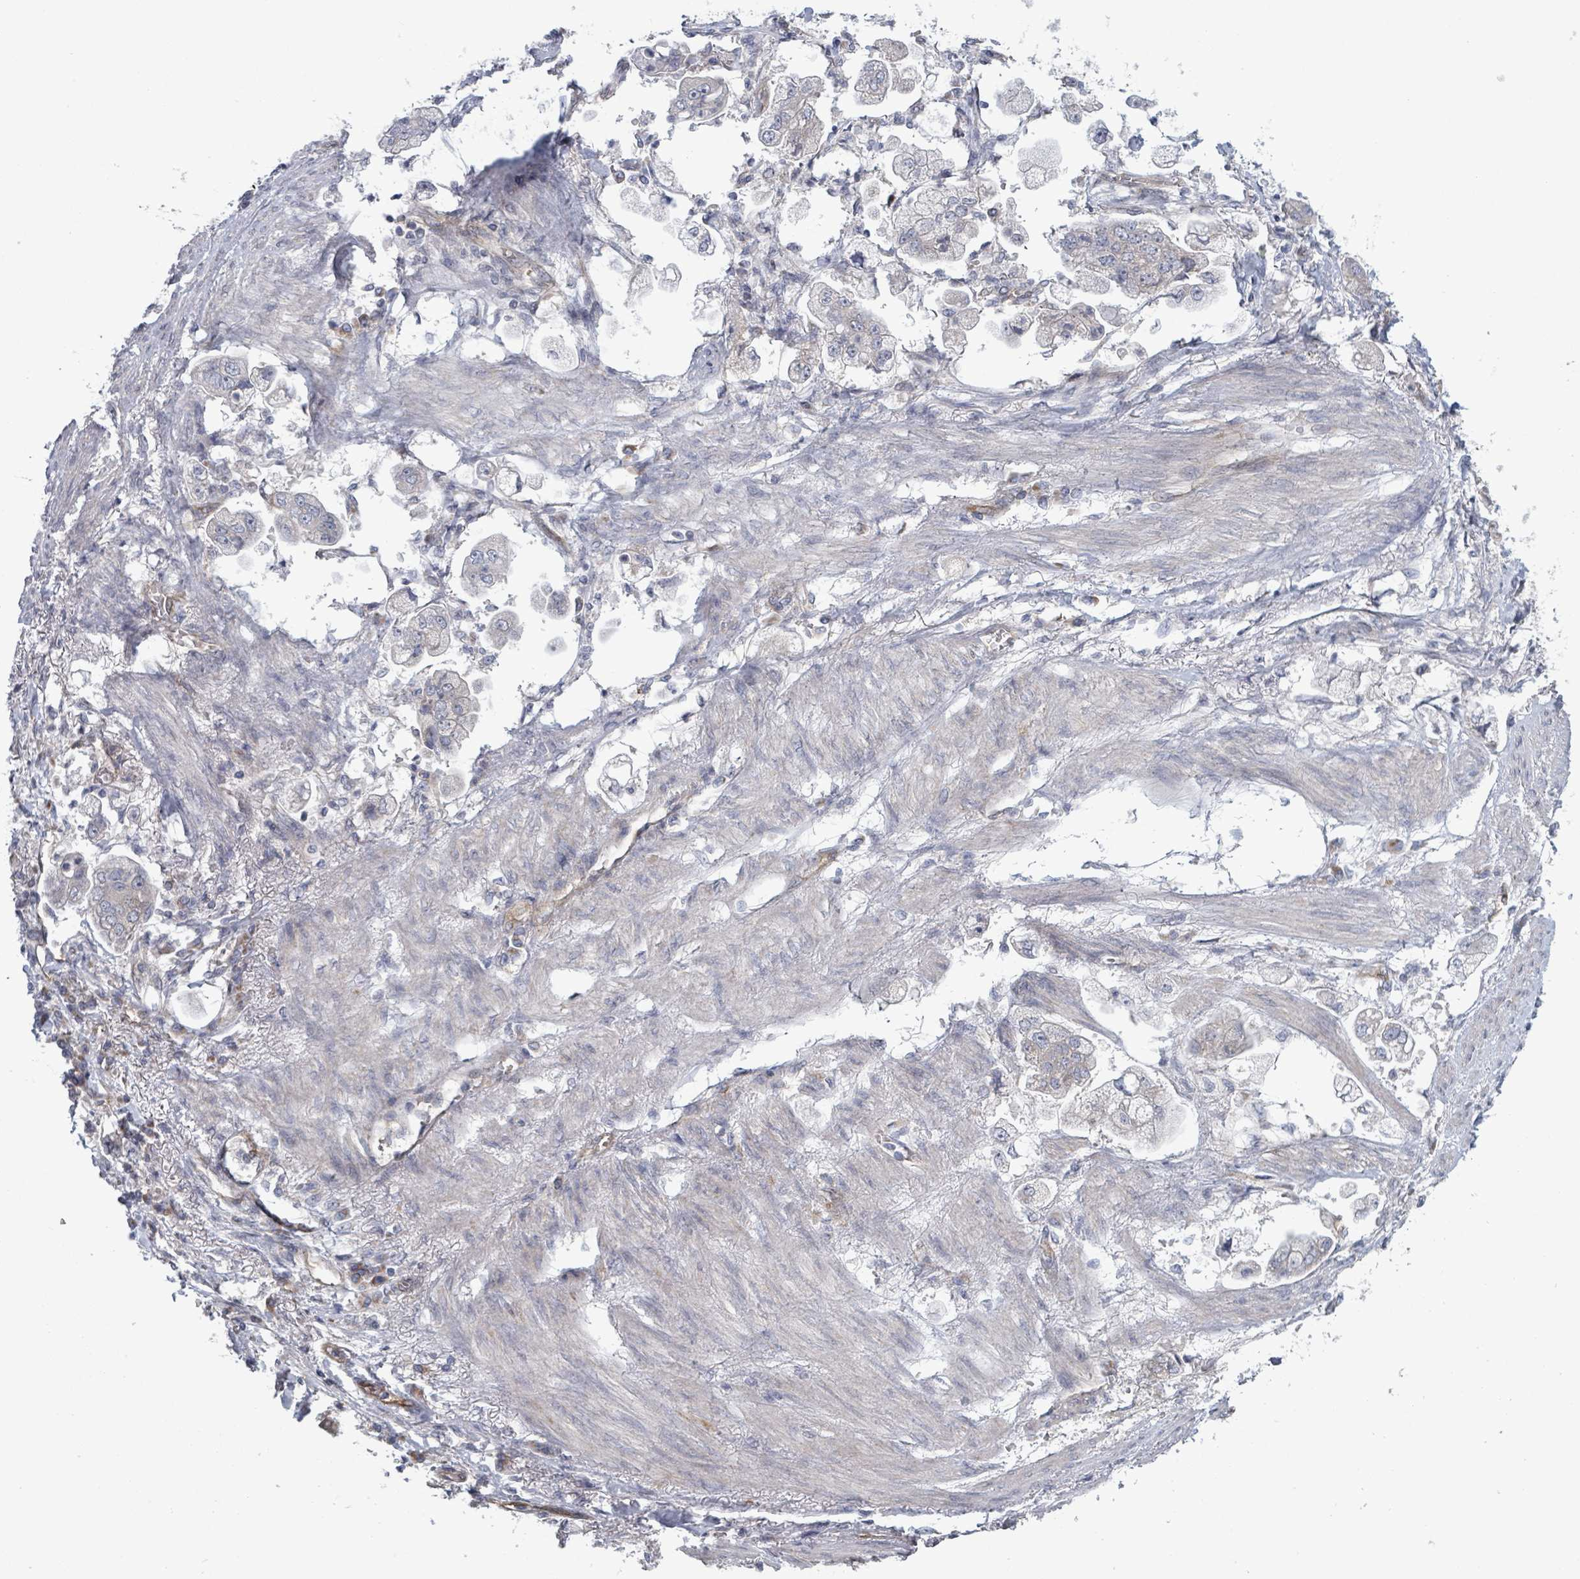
{"staining": {"intensity": "weak", "quantity": "<25%", "location": "cytoplasmic/membranous"}, "tissue": "stomach cancer", "cell_type": "Tumor cells", "image_type": "cancer", "snomed": [{"axis": "morphology", "description": "Adenocarcinoma, NOS"}, {"axis": "topography", "description": "Stomach"}], "caption": "An immunohistochemistry photomicrograph of stomach cancer (adenocarcinoma) is shown. There is no staining in tumor cells of stomach cancer (adenocarcinoma).", "gene": "FKBP1A", "patient": {"sex": "male", "age": 62}}